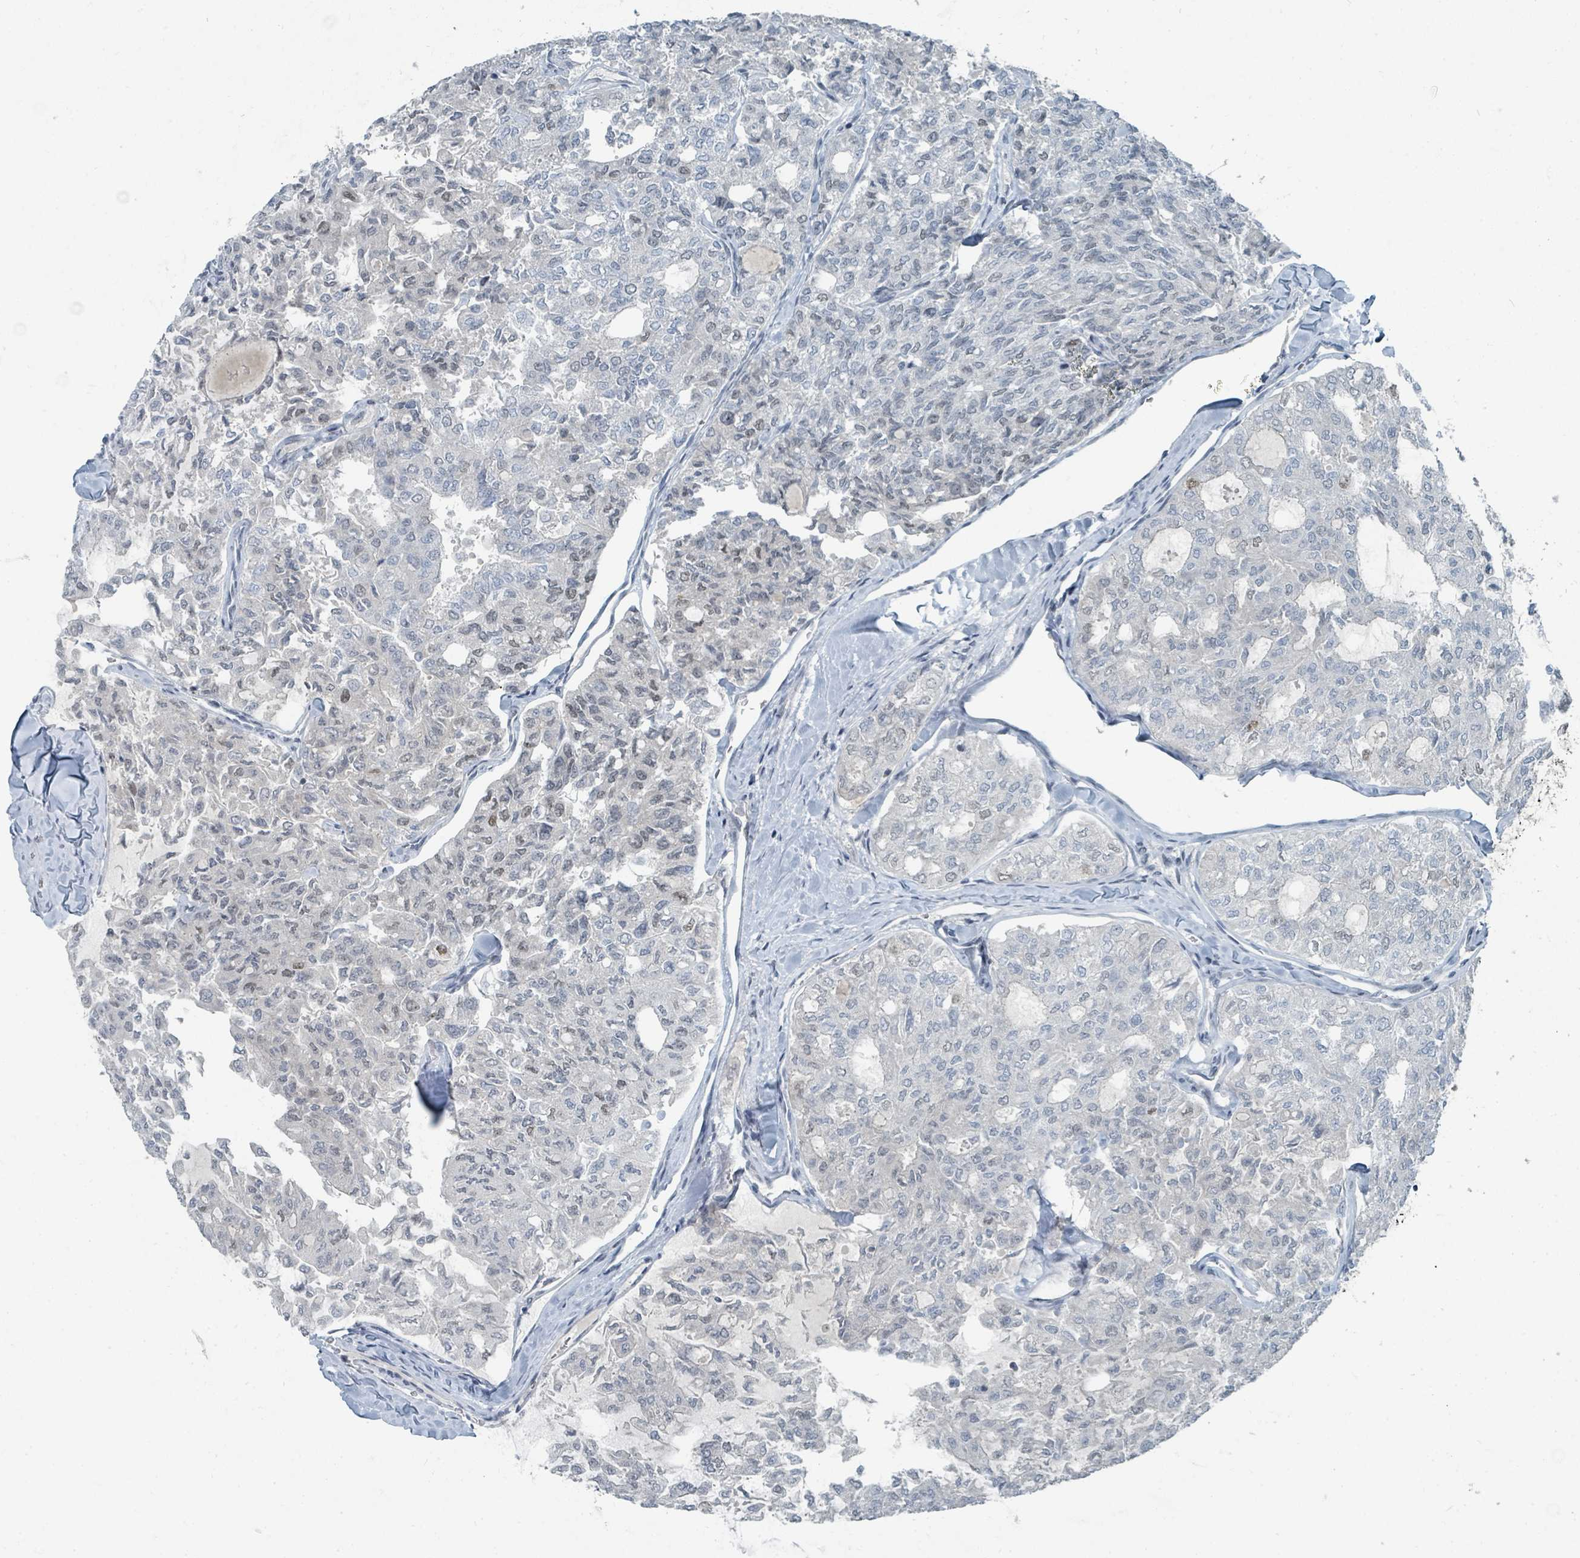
{"staining": {"intensity": "weak", "quantity": "25%-75%", "location": "nuclear"}, "tissue": "thyroid cancer", "cell_type": "Tumor cells", "image_type": "cancer", "snomed": [{"axis": "morphology", "description": "Follicular adenoma carcinoma, NOS"}, {"axis": "topography", "description": "Thyroid gland"}], "caption": "About 25%-75% of tumor cells in human thyroid follicular adenoma carcinoma display weak nuclear protein positivity as visualized by brown immunohistochemical staining.", "gene": "UCK1", "patient": {"sex": "male", "age": 75}}